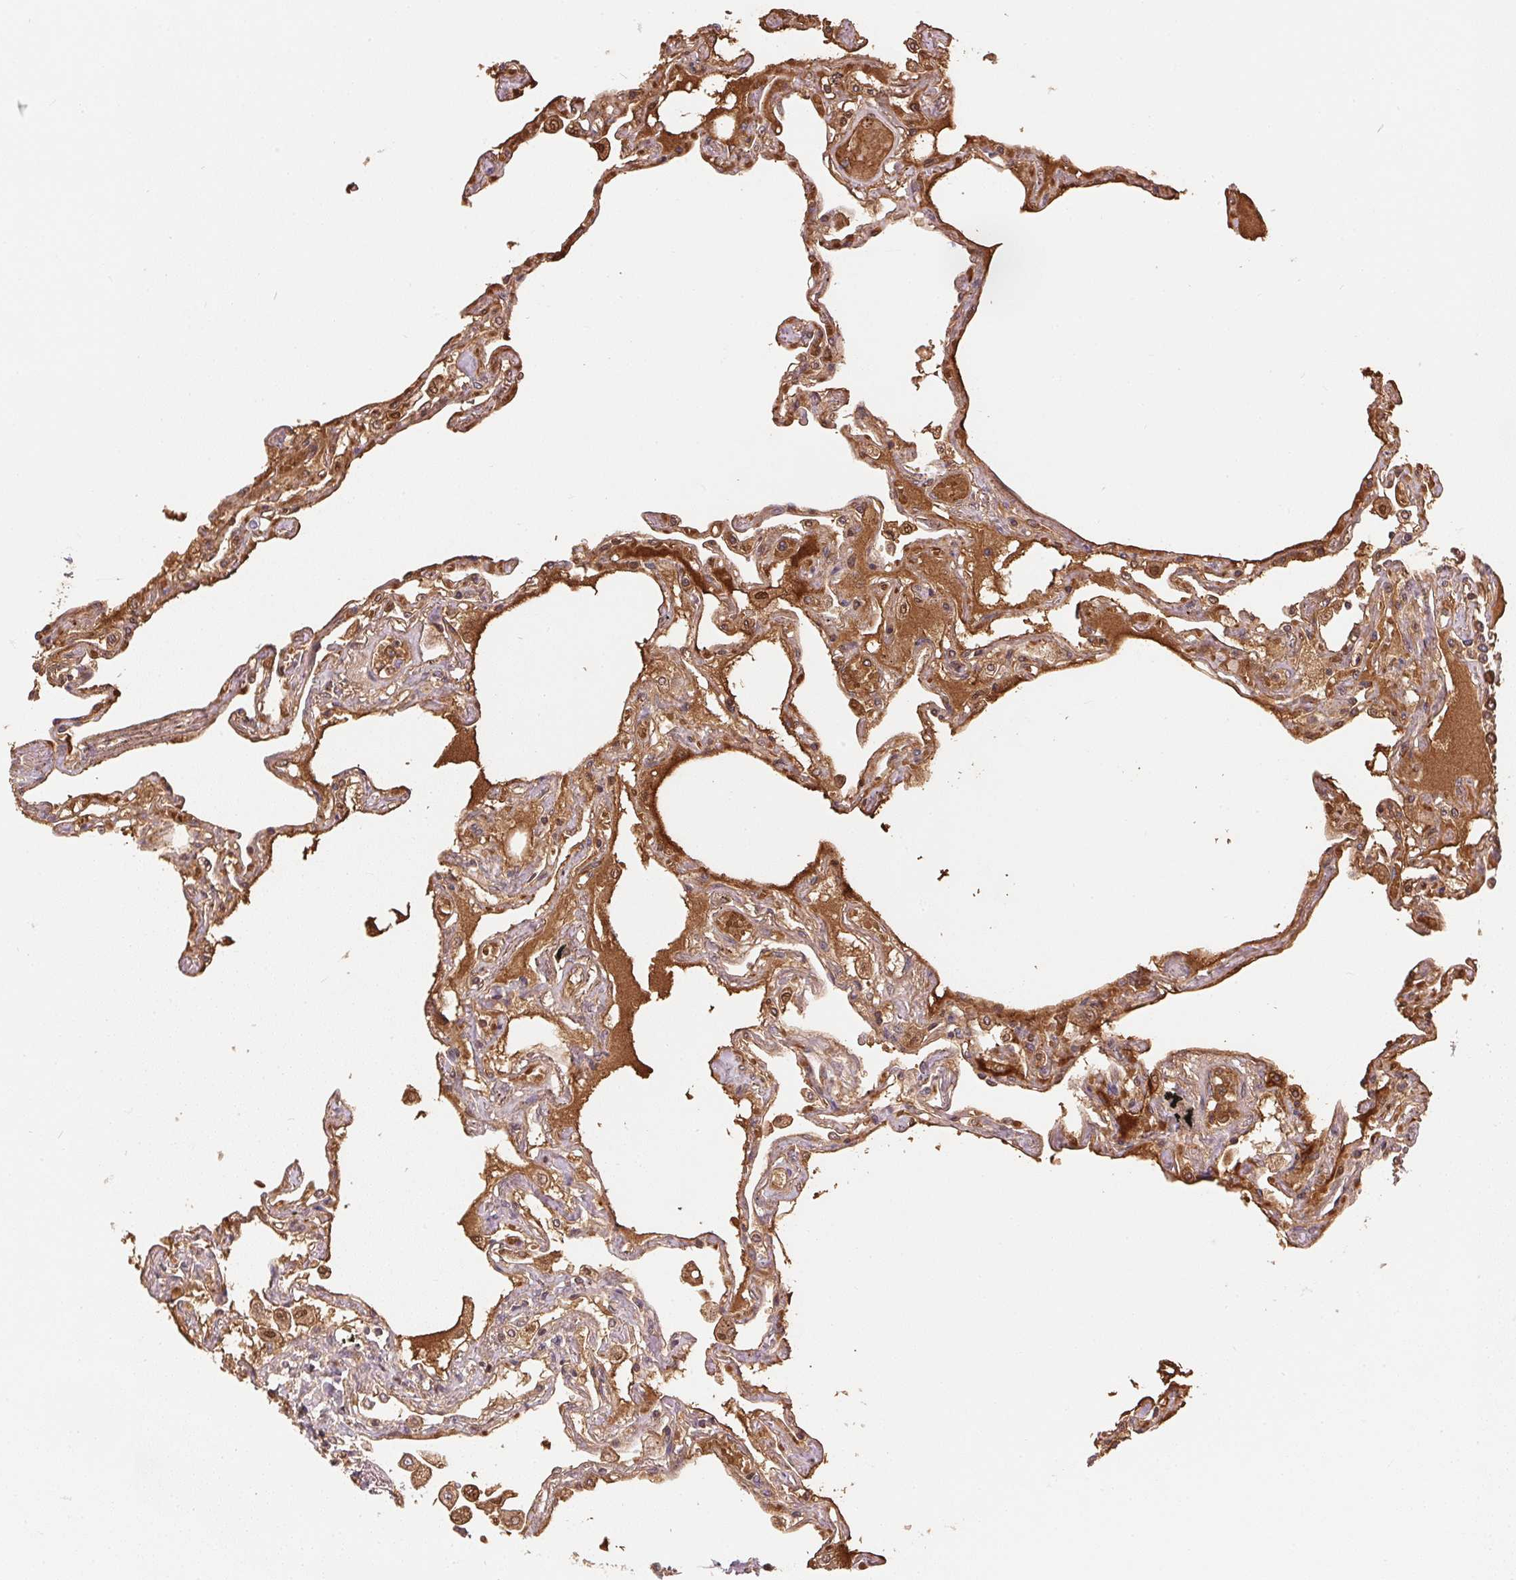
{"staining": {"intensity": "moderate", "quantity": "25%-75%", "location": "cytoplasmic/membranous,nuclear"}, "tissue": "lung", "cell_type": "Alveolar cells", "image_type": "normal", "snomed": [{"axis": "morphology", "description": "Normal tissue, NOS"}, {"axis": "morphology", "description": "Adenocarcinoma, NOS"}, {"axis": "topography", "description": "Cartilage tissue"}, {"axis": "topography", "description": "Lung"}], "caption": "Lung stained with DAB immunohistochemistry reveals medium levels of moderate cytoplasmic/membranous,nuclear positivity in about 25%-75% of alveolar cells. The staining is performed using DAB (3,3'-diaminobenzidine) brown chromogen to label protein expression. The nuclei are counter-stained blue using hematoxylin.", "gene": "ORM1", "patient": {"sex": "female", "age": 67}}